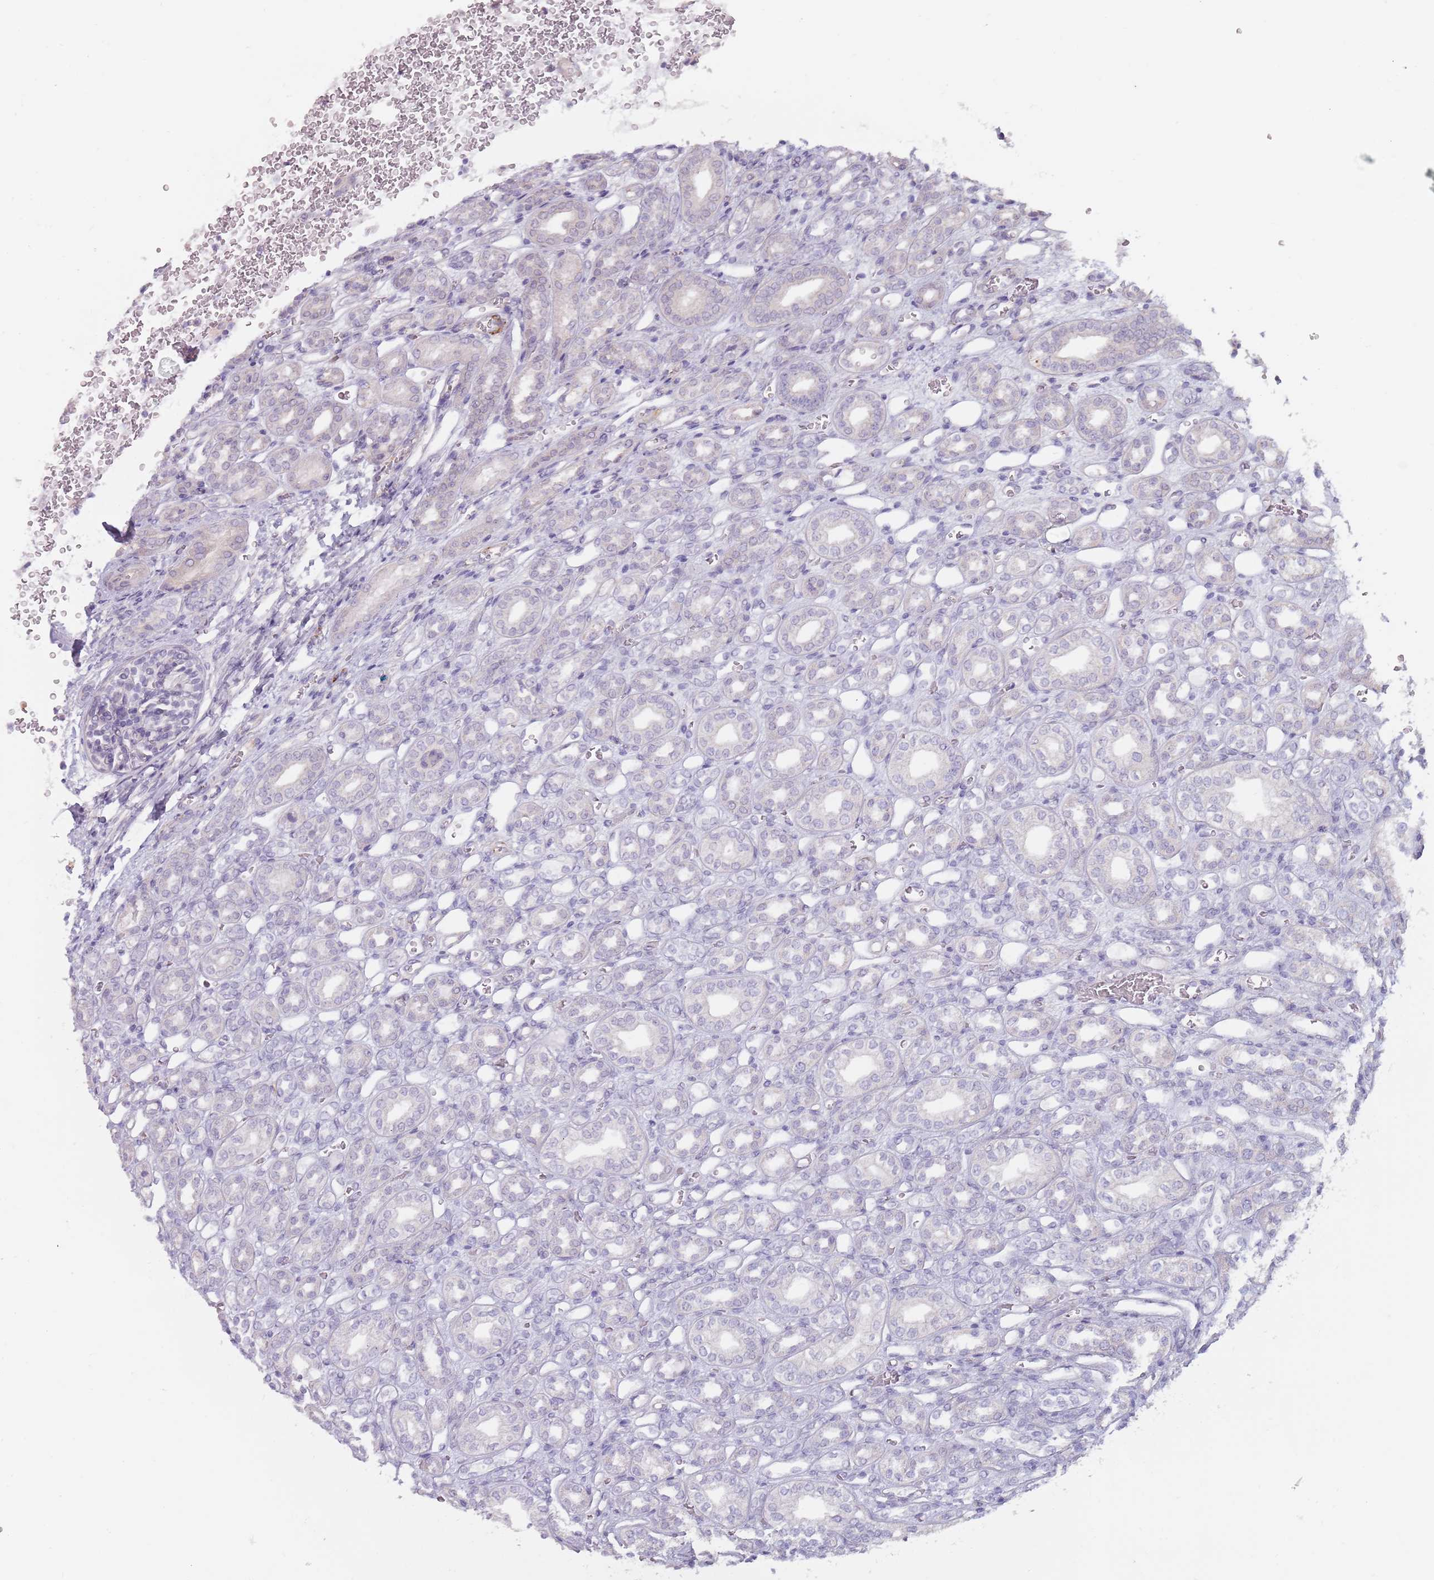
{"staining": {"intensity": "negative", "quantity": "none", "location": "none"}, "tissue": "kidney", "cell_type": "Cells in glomeruli", "image_type": "normal", "snomed": [{"axis": "morphology", "description": "Normal tissue, NOS"}, {"axis": "morphology", "description": "Neoplasm, malignant, NOS"}, {"axis": "topography", "description": "Kidney"}], "caption": "This is a image of IHC staining of benign kidney, which shows no positivity in cells in glomeruli.", "gene": "DXO", "patient": {"sex": "female", "age": 1}}